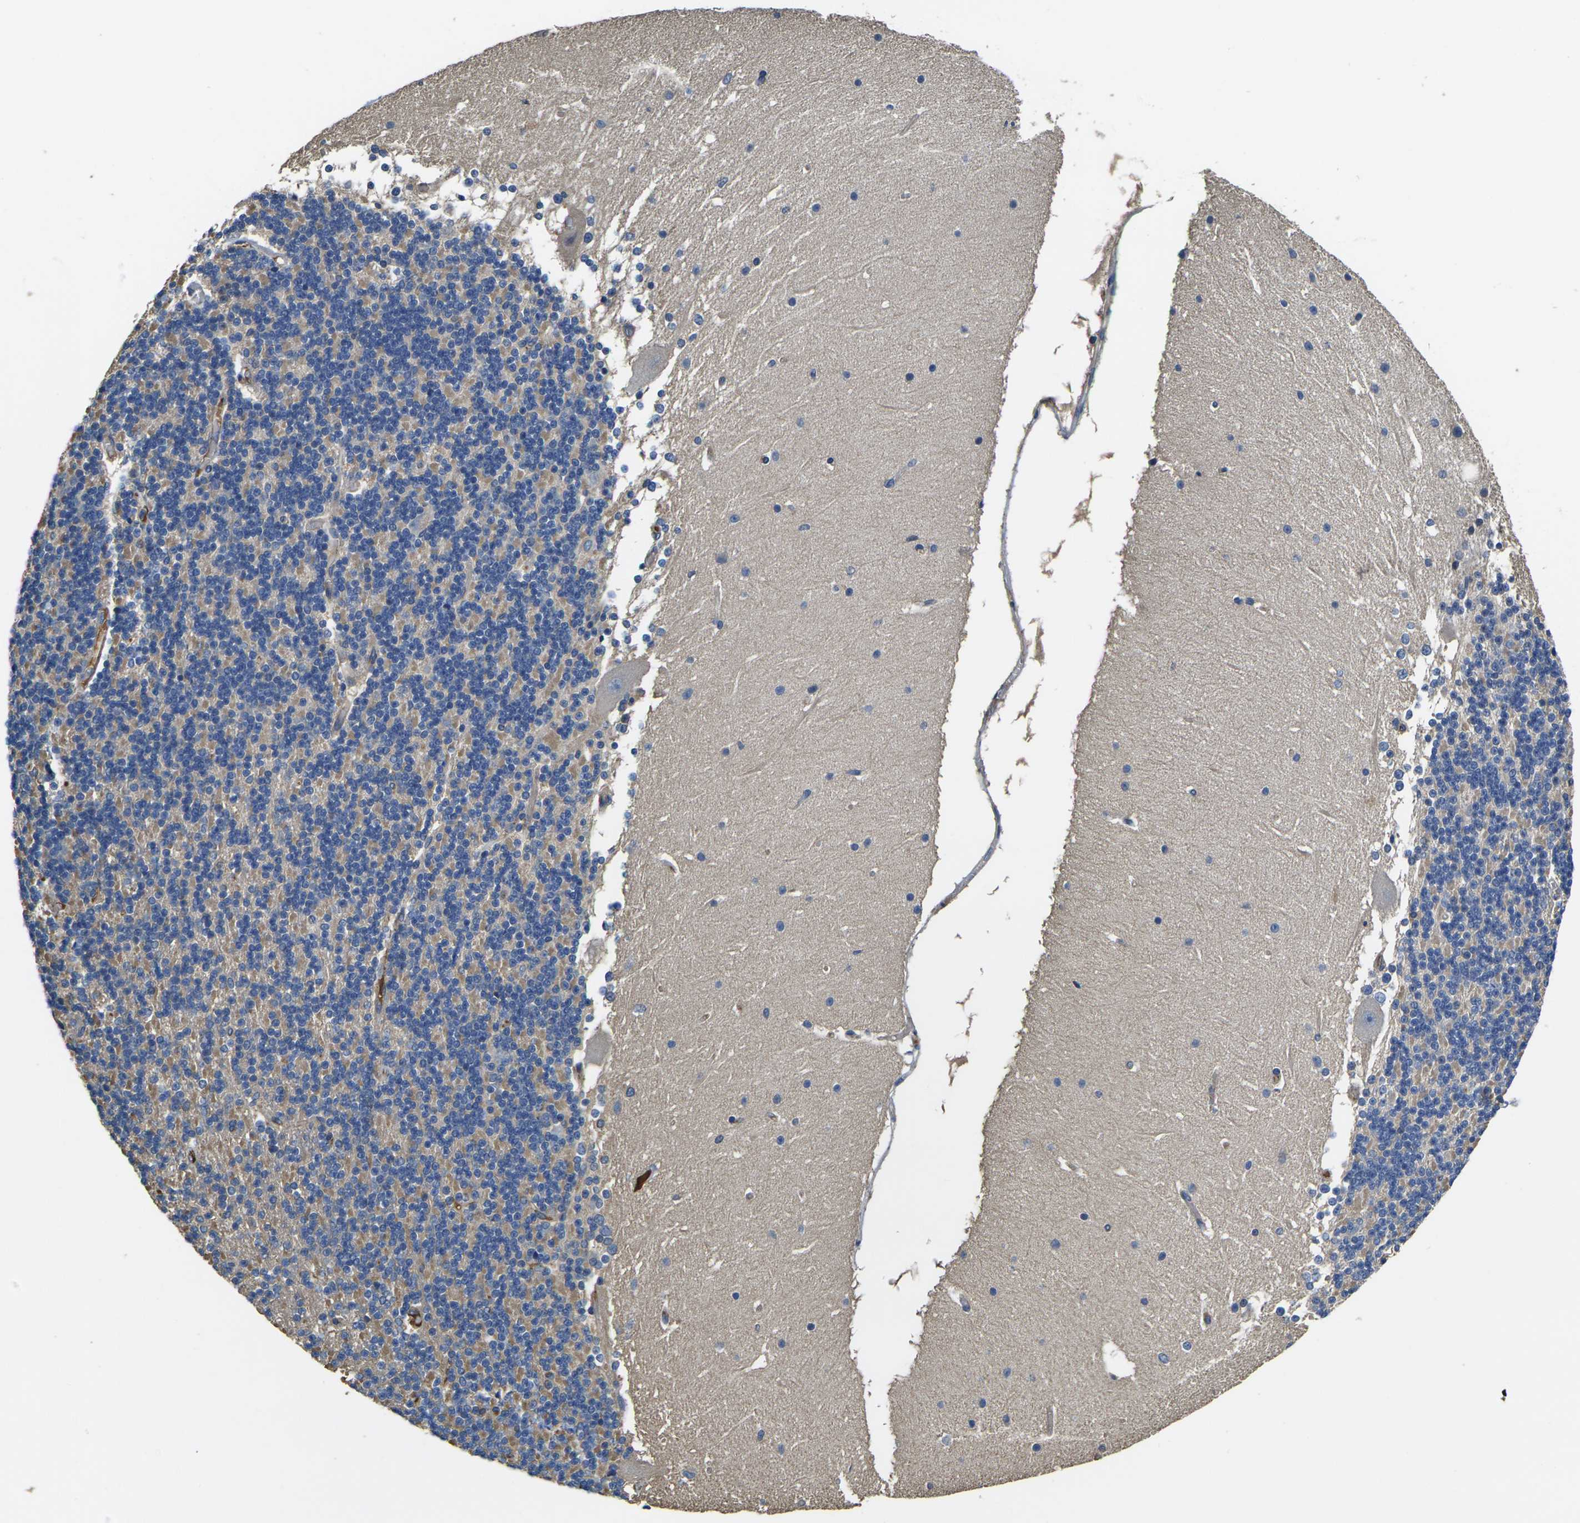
{"staining": {"intensity": "moderate", "quantity": "<25%", "location": "cytoplasmic/membranous"}, "tissue": "cerebellum", "cell_type": "Cells in granular layer", "image_type": "normal", "snomed": [{"axis": "morphology", "description": "Normal tissue, NOS"}, {"axis": "topography", "description": "Cerebellum"}], "caption": "This image reveals benign cerebellum stained with immunohistochemistry (IHC) to label a protein in brown. The cytoplasmic/membranous of cells in granular layer show moderate positivity for the protein. Nuclei are counter-stained blue.", "gene": "HSPG2", "patient": {"sex": "female", "age": 19}}